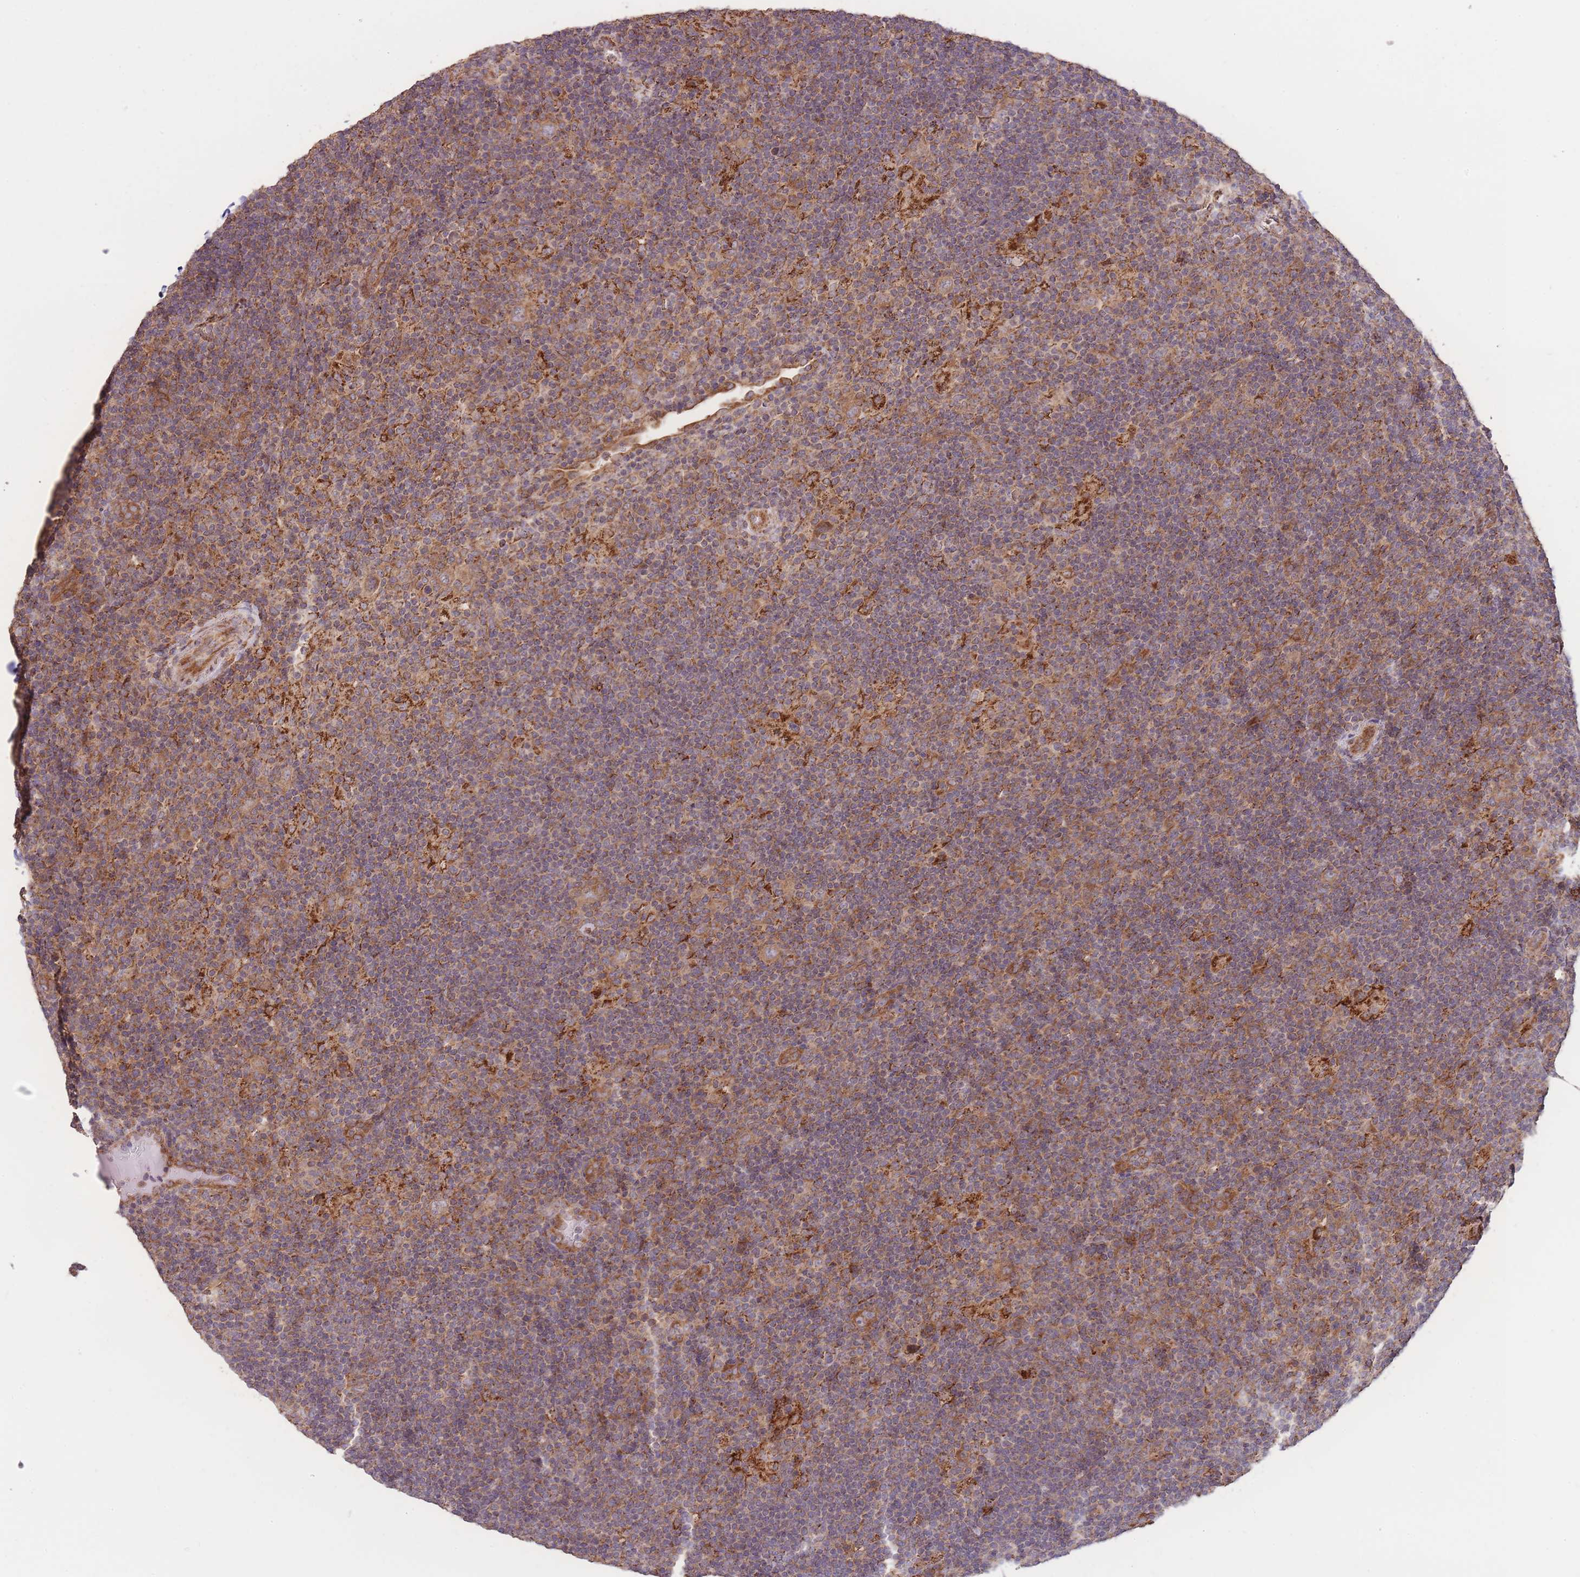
{"staining": {"intensity": "moderate", "quantity": ">75%", "location": "cytoplasmic/membranous"}, "tissue": "lymphoma", "cell_type": "Tumor cells", "image_type": "cancer", "snomed": [{"axis": "morphology", "description": "Hodgkin's disease, NOS"}, {"axis": "topography", "description": "Lymph node"}], "caption": "Approximately >75% of tumor cells in human lymphoma reveal moderate cytoplasmic/membranous protein staining as visualized by brown immunohistochemical staining.", "gene": "EEF1AKMT1", "patient": {"sex": "female", "age": 57}}